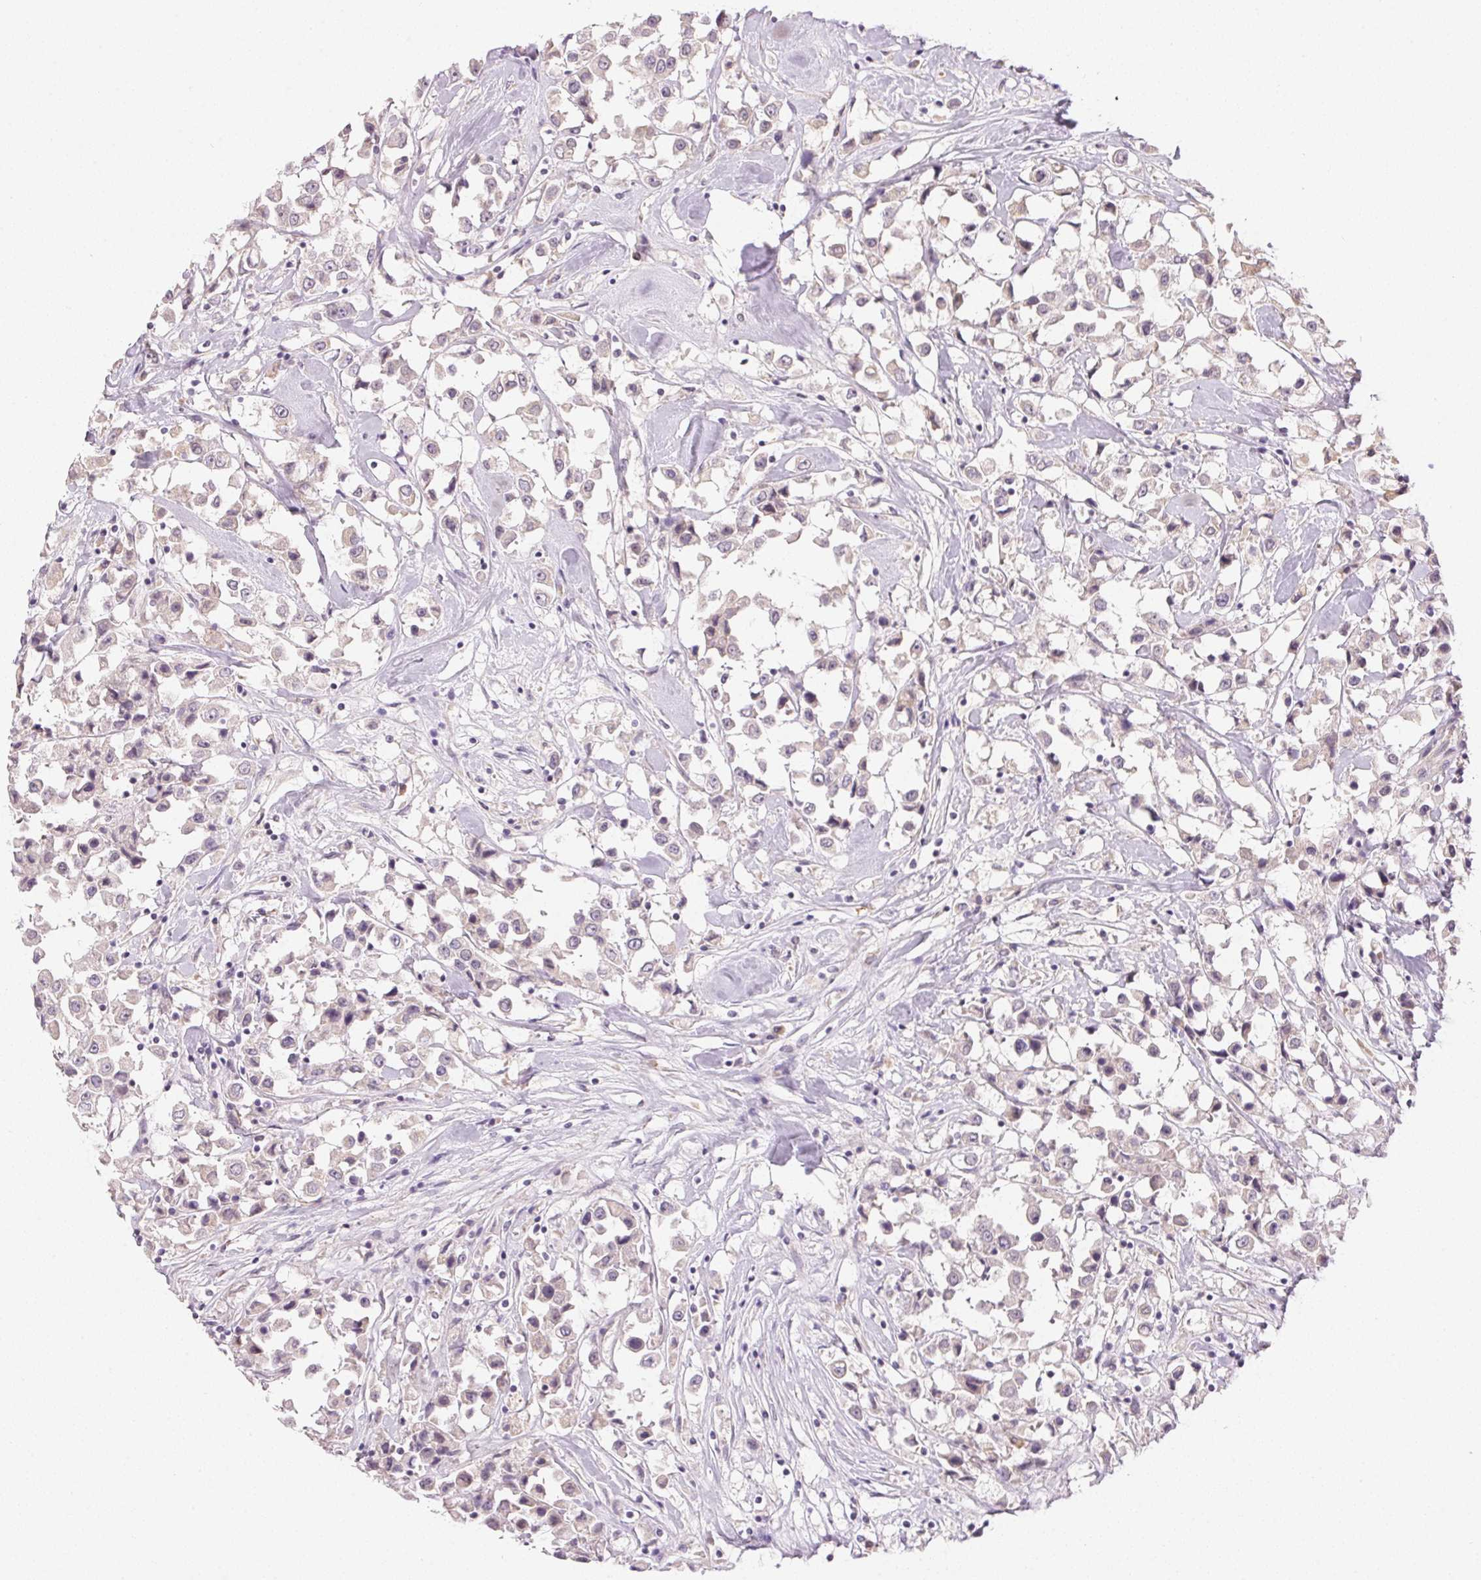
{"staining": {"intensity": "weak", "quantity": "<25%", "location": "nuclear"}, "tissue": "breast cancer", "cell_type": "Tumor cells", "image_type": "cancer", "snomed": [{"axis": "morphology", "description": "Duct carcinoma"}, {"axis": "topography", "description": "Breast"}], "caption": "Human breast infiltrating ductal carcinoma stained for a protein using immunohistochemistry (IHC) shows no staining in tumor cells.", "gene": "TTC23L", "patient": {"sex": "female", "age": 61}}